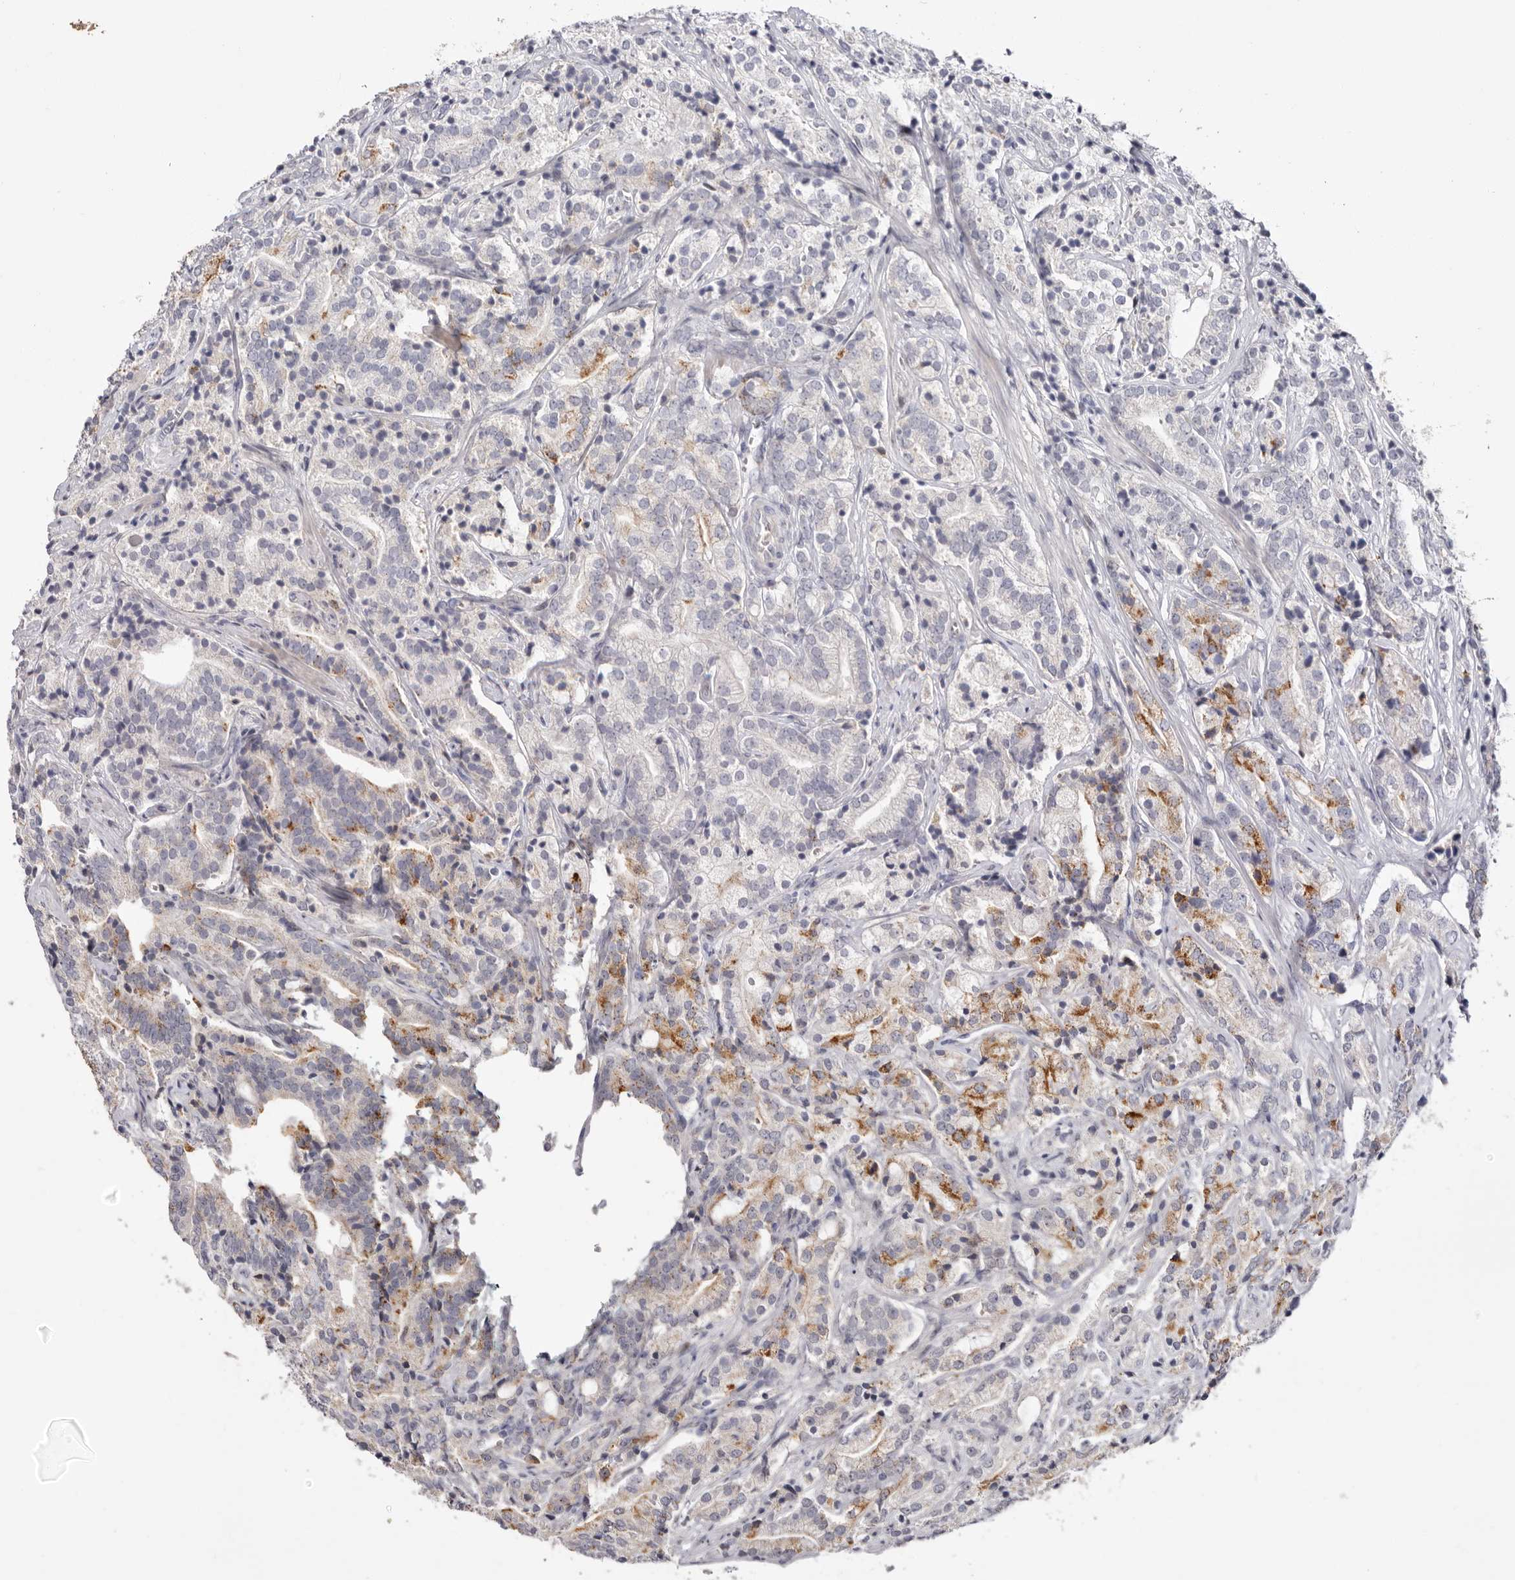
{"staining": {"intensity": "moderate", "quantity": "<25%", "location": "cytoplasmic/membranous"}, "tissue": "prostate cancer", "cell_type": "Tumor cells", "image_type": "cancer", "snomed": [{"axis": "morphology", "description": "Adenocarcinoma, High grade"}, {"axis": "topography", "description": "Prostate"}], "caption": "This is a micrograph of immunohistochemistry staining of prostate high-grade adenocarcinoma, which shows moderate positivity in the cytoplasmic/membranous of tumor cells.", "gene": "LMLN", "patient": {"sex": "male", "age": 57}}